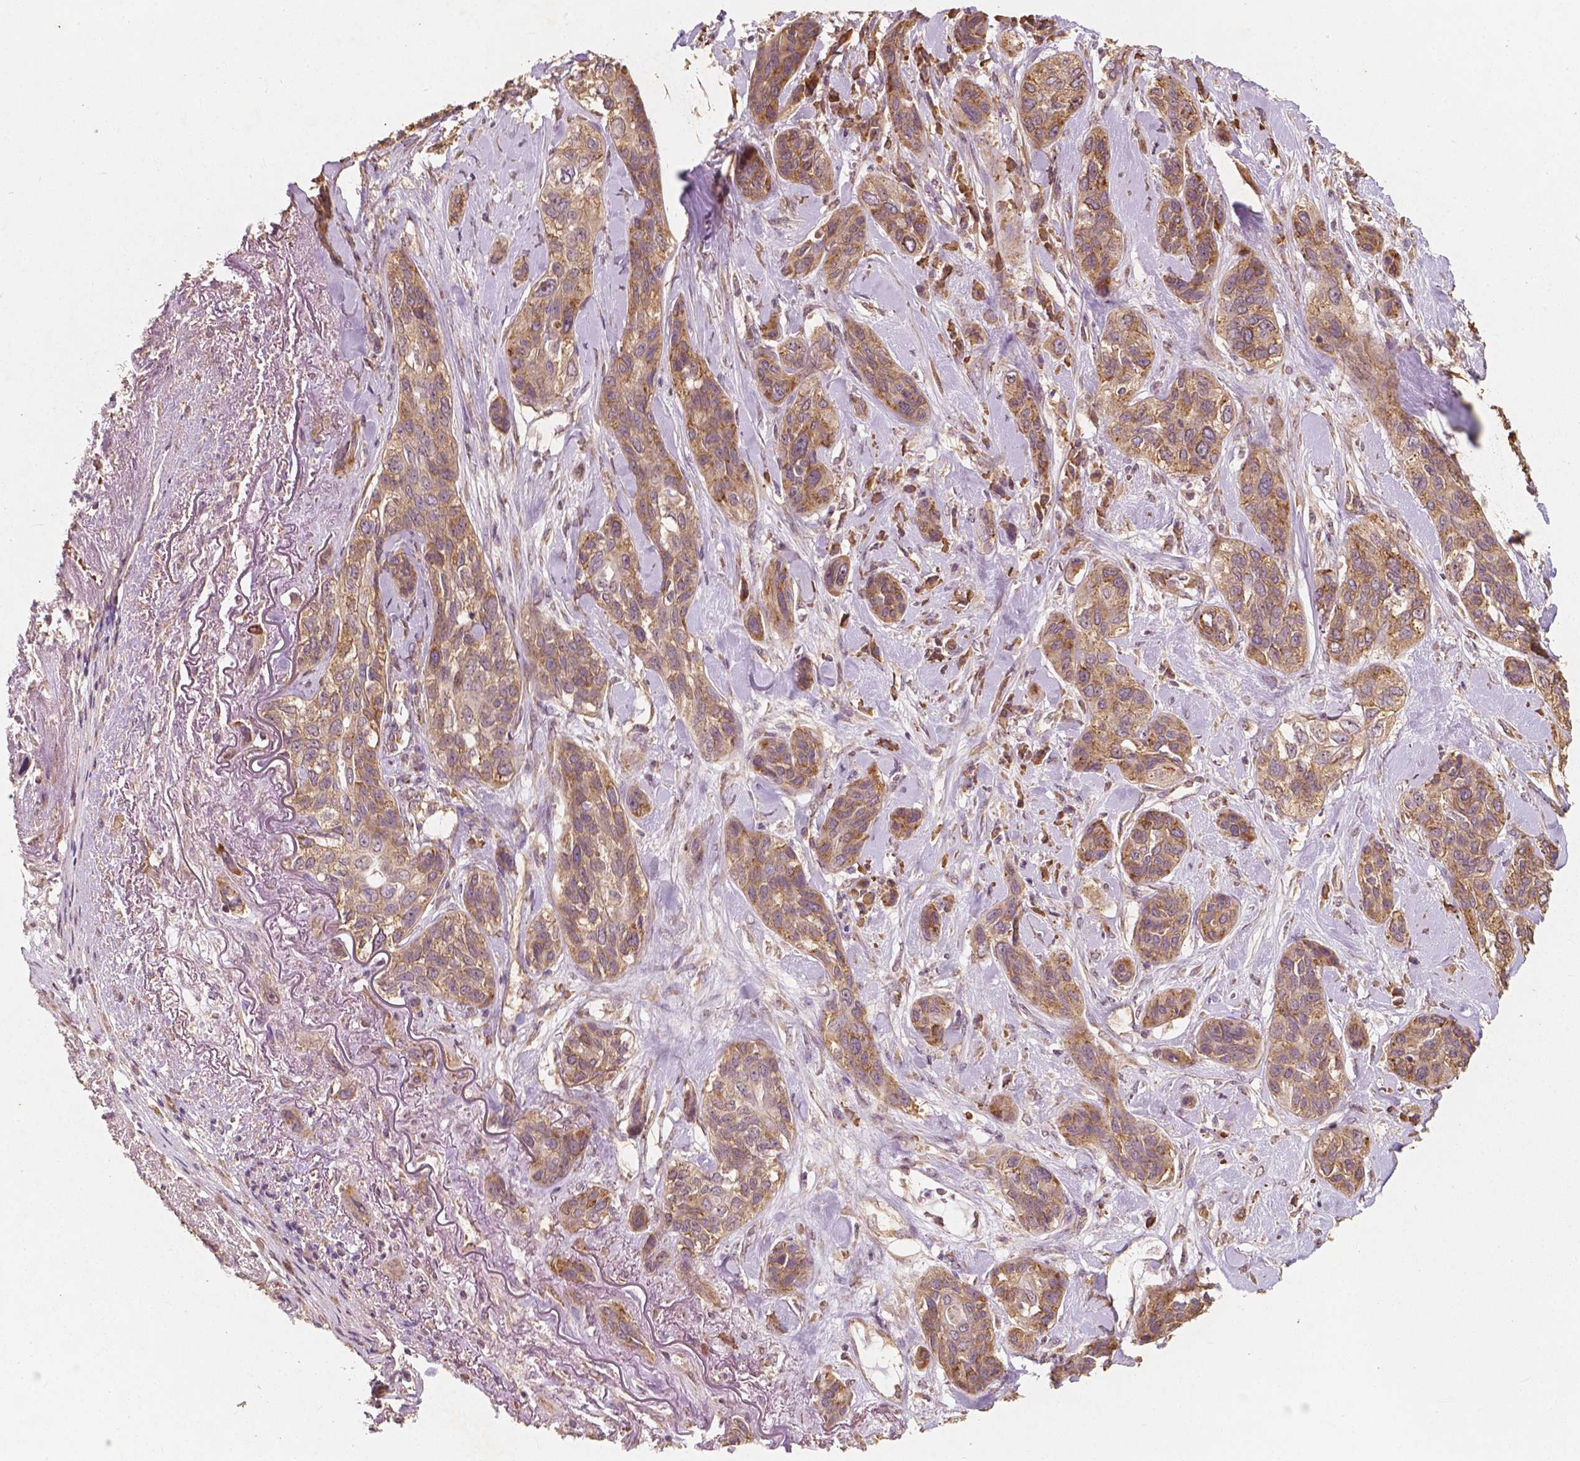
{"staining": {"intensity": "moderate", "quantity": ">75%", "location": "cytoplasmic/membranous"}, "tissue": "lung cancer", "cell_type": "Tumor cells", "image_type": "cancer", "snomed": [{"axis": "morphology", "description": "Squamous cell carcinoma, NOS"}, {"axis": "topography", "description": "Lung"}], "caption": "Protein staining of lung squamous cell carcinoma tissue shows moderate cytoplasmic/membranous positivity in about >75% of tumor cells. Nuclei are stained in blue.", "gene": "G3BP1", "patient": {"sex": "female", "age": 70}}